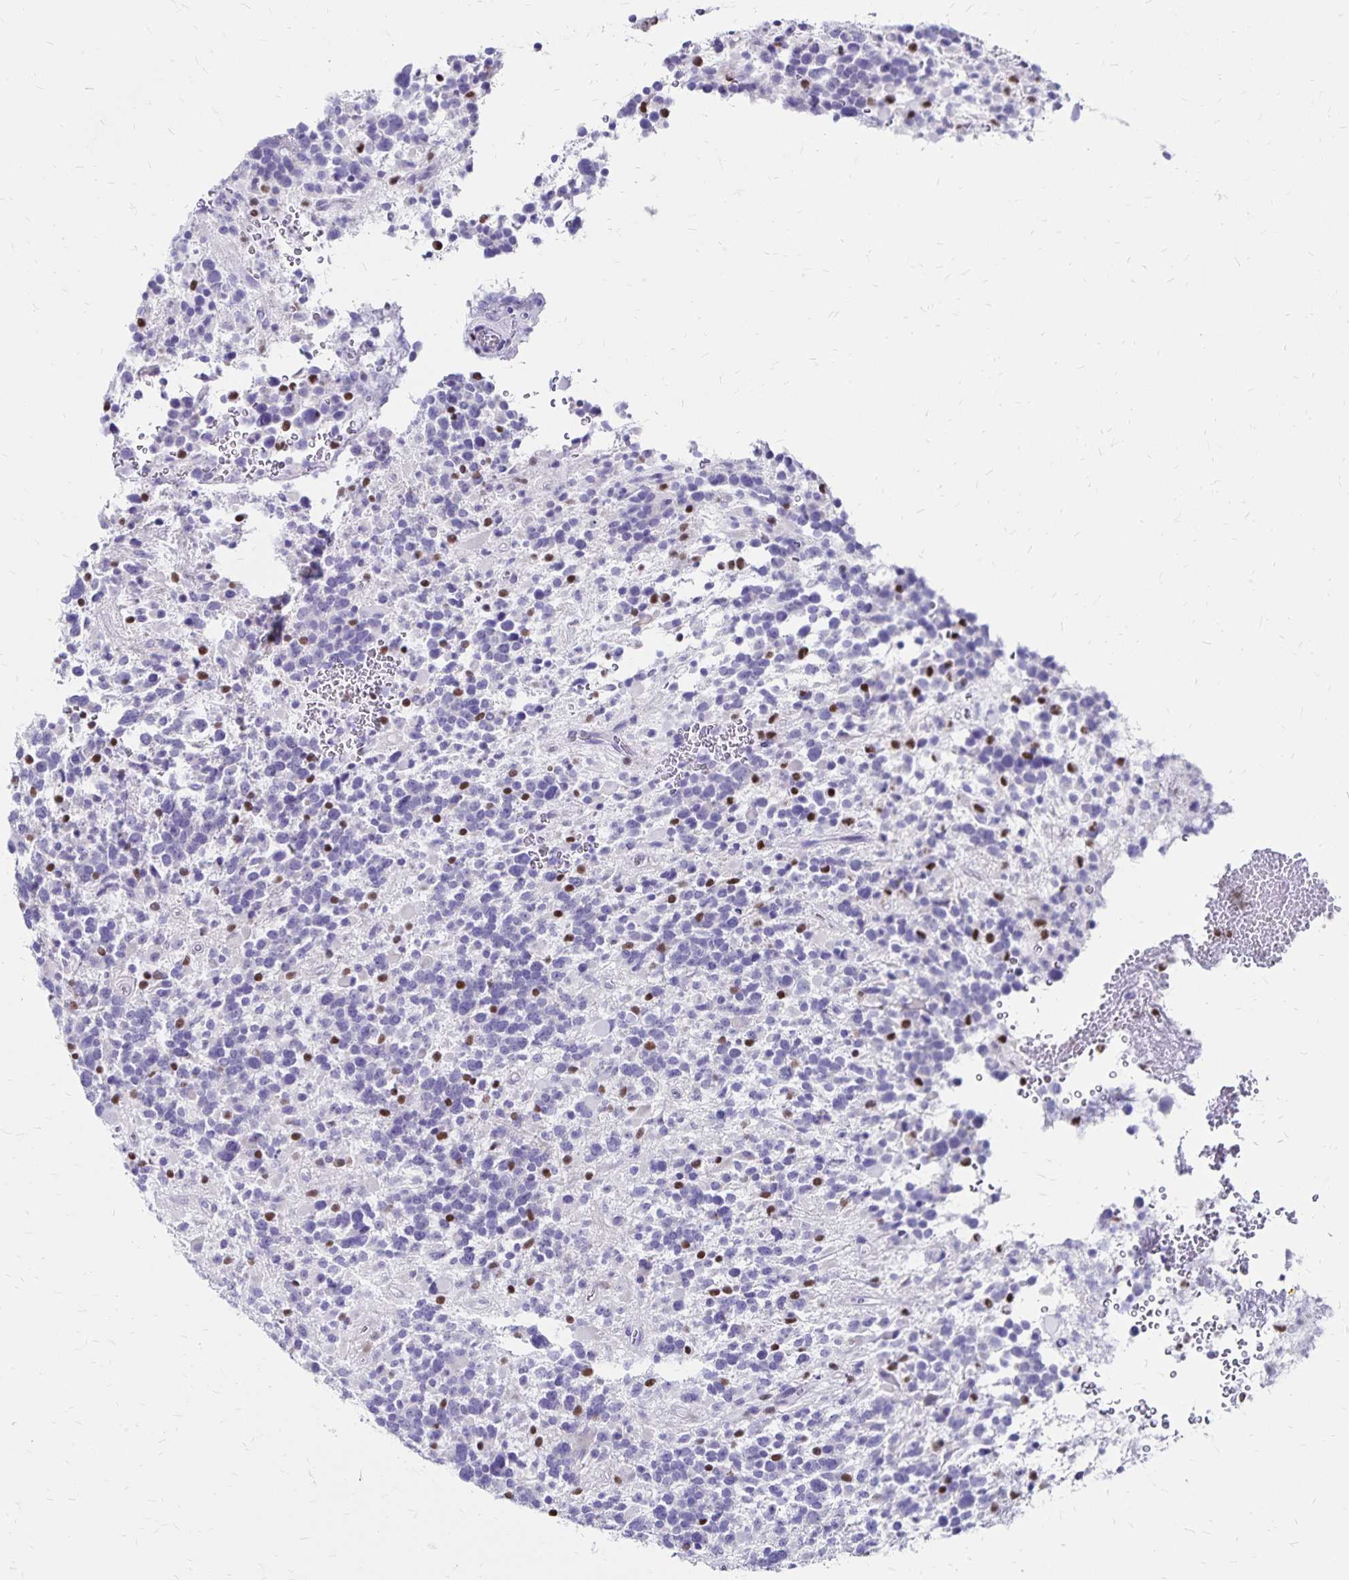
{"staining": {"intensity": "negative", "quantity": "none", "location": "none"}, "tissue": "glioma", "cell_type": "Tumor cells", "image_type": "cancer", "snomed": [{"axis": "morphology", "description": "Glioma, malignant, High grade"}, {"axis": "topography", "description": "Brain"}], "caption": "Tumor cells are negative for brown protein staining in malignant glioma (high-grade). The staining was performed using DAB to visualize the protein expression in brown, while the nuclei were stained in blue with hematoxylin (Magnification: 20x).", "gene": "IKZF1", "patient": {"sex": "female", "age": 40}}